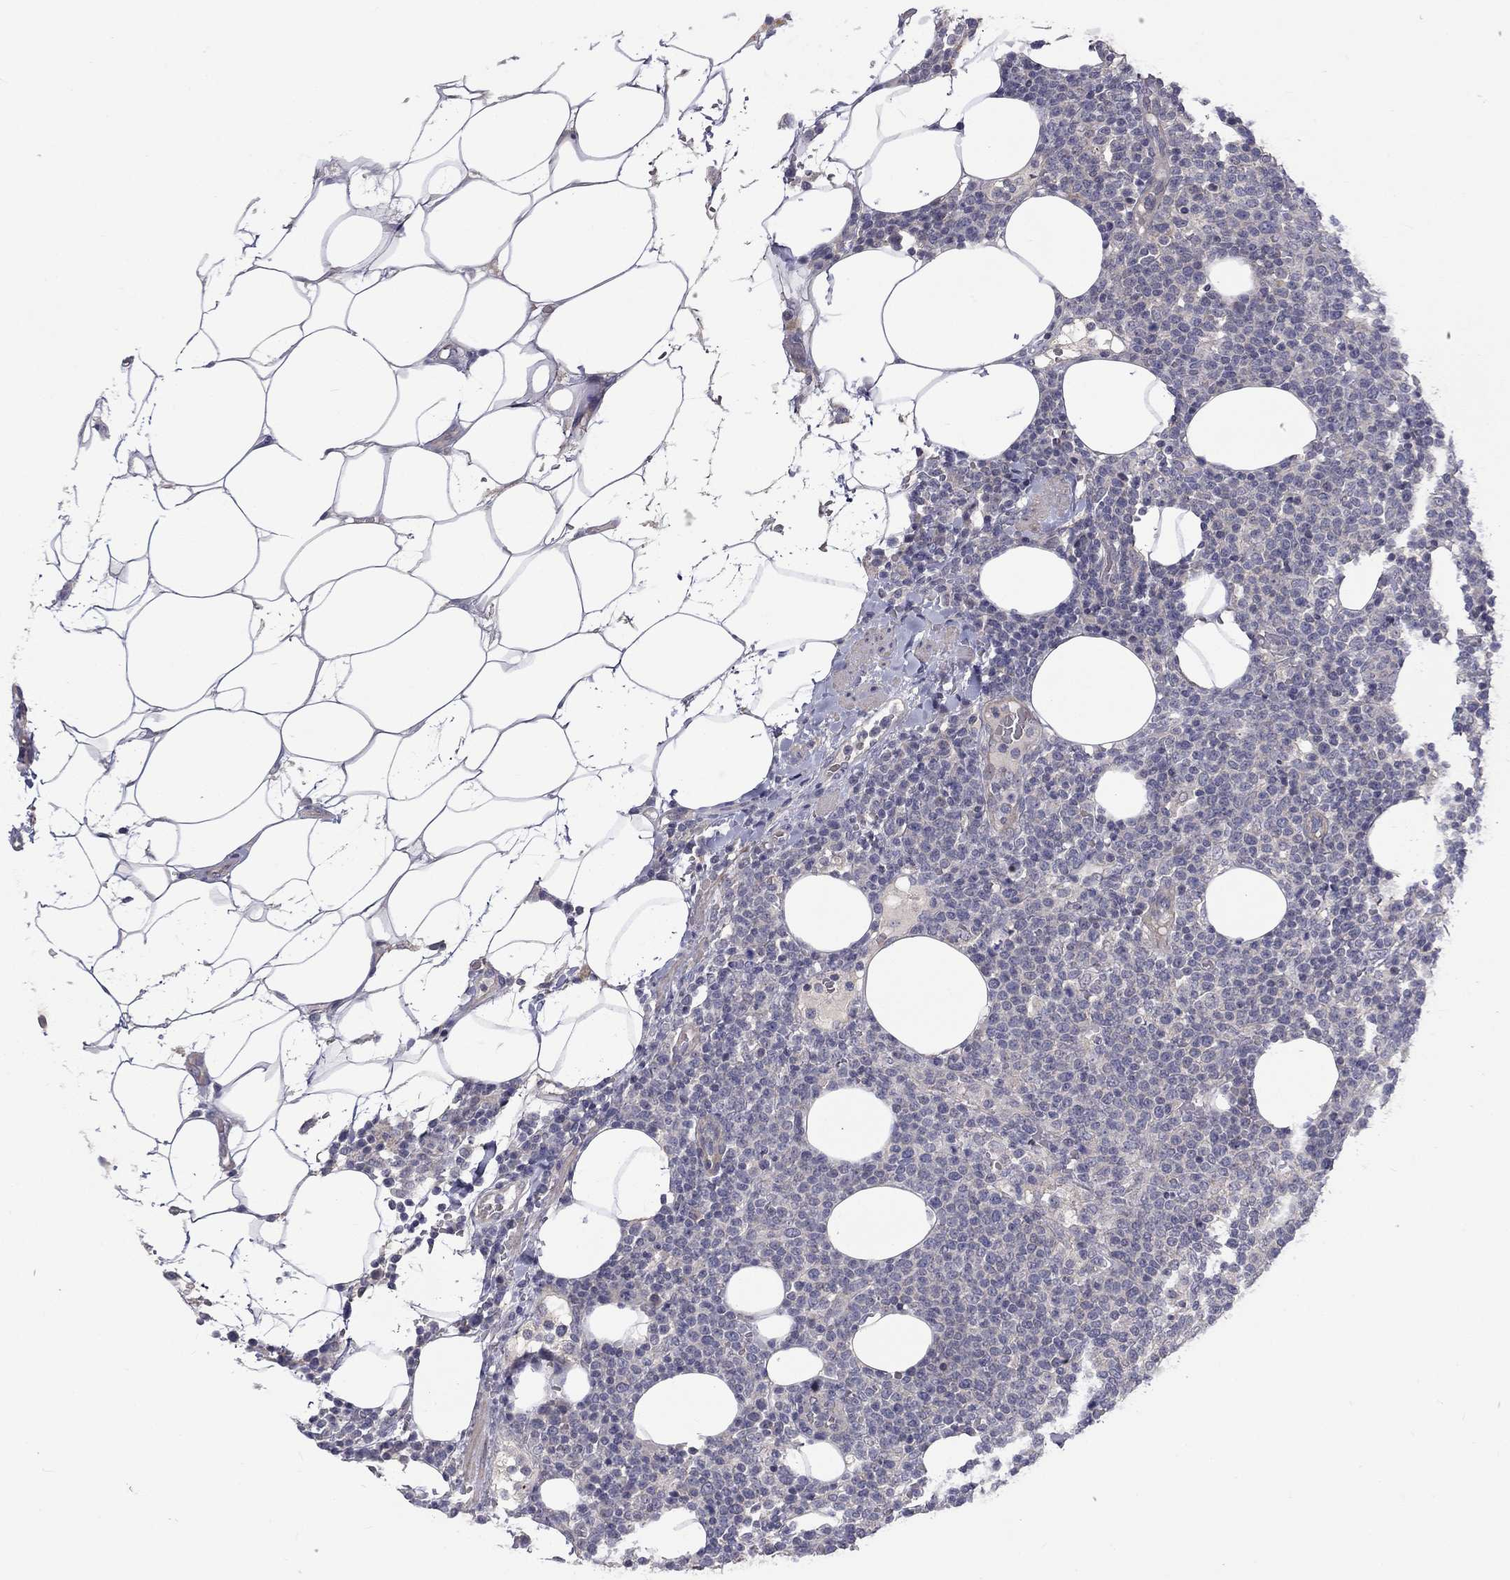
{"staining": {"intensity": "negative", "quantity": "none", "location": "none"}, "tissue": "lymphoma", "cell_type": "Tumor cells", "image_type": "cancer", "snomed": [{"axis": "morphology", "description": "Malignant lymphoma, non-Hodgkin's type, High grade"}, {"axis": "topography", "description": "Lymph node"}], "caption": "A photomicrograph of lymphoma stained for a protein reveals no brown staining in tumor cells. (DAB (3,3'-diaminobenzidine) immunohistochemistry (IHC), high magnification).", "gene": "SLC39A14", "patient": {"sex": "male", "age": 61}}